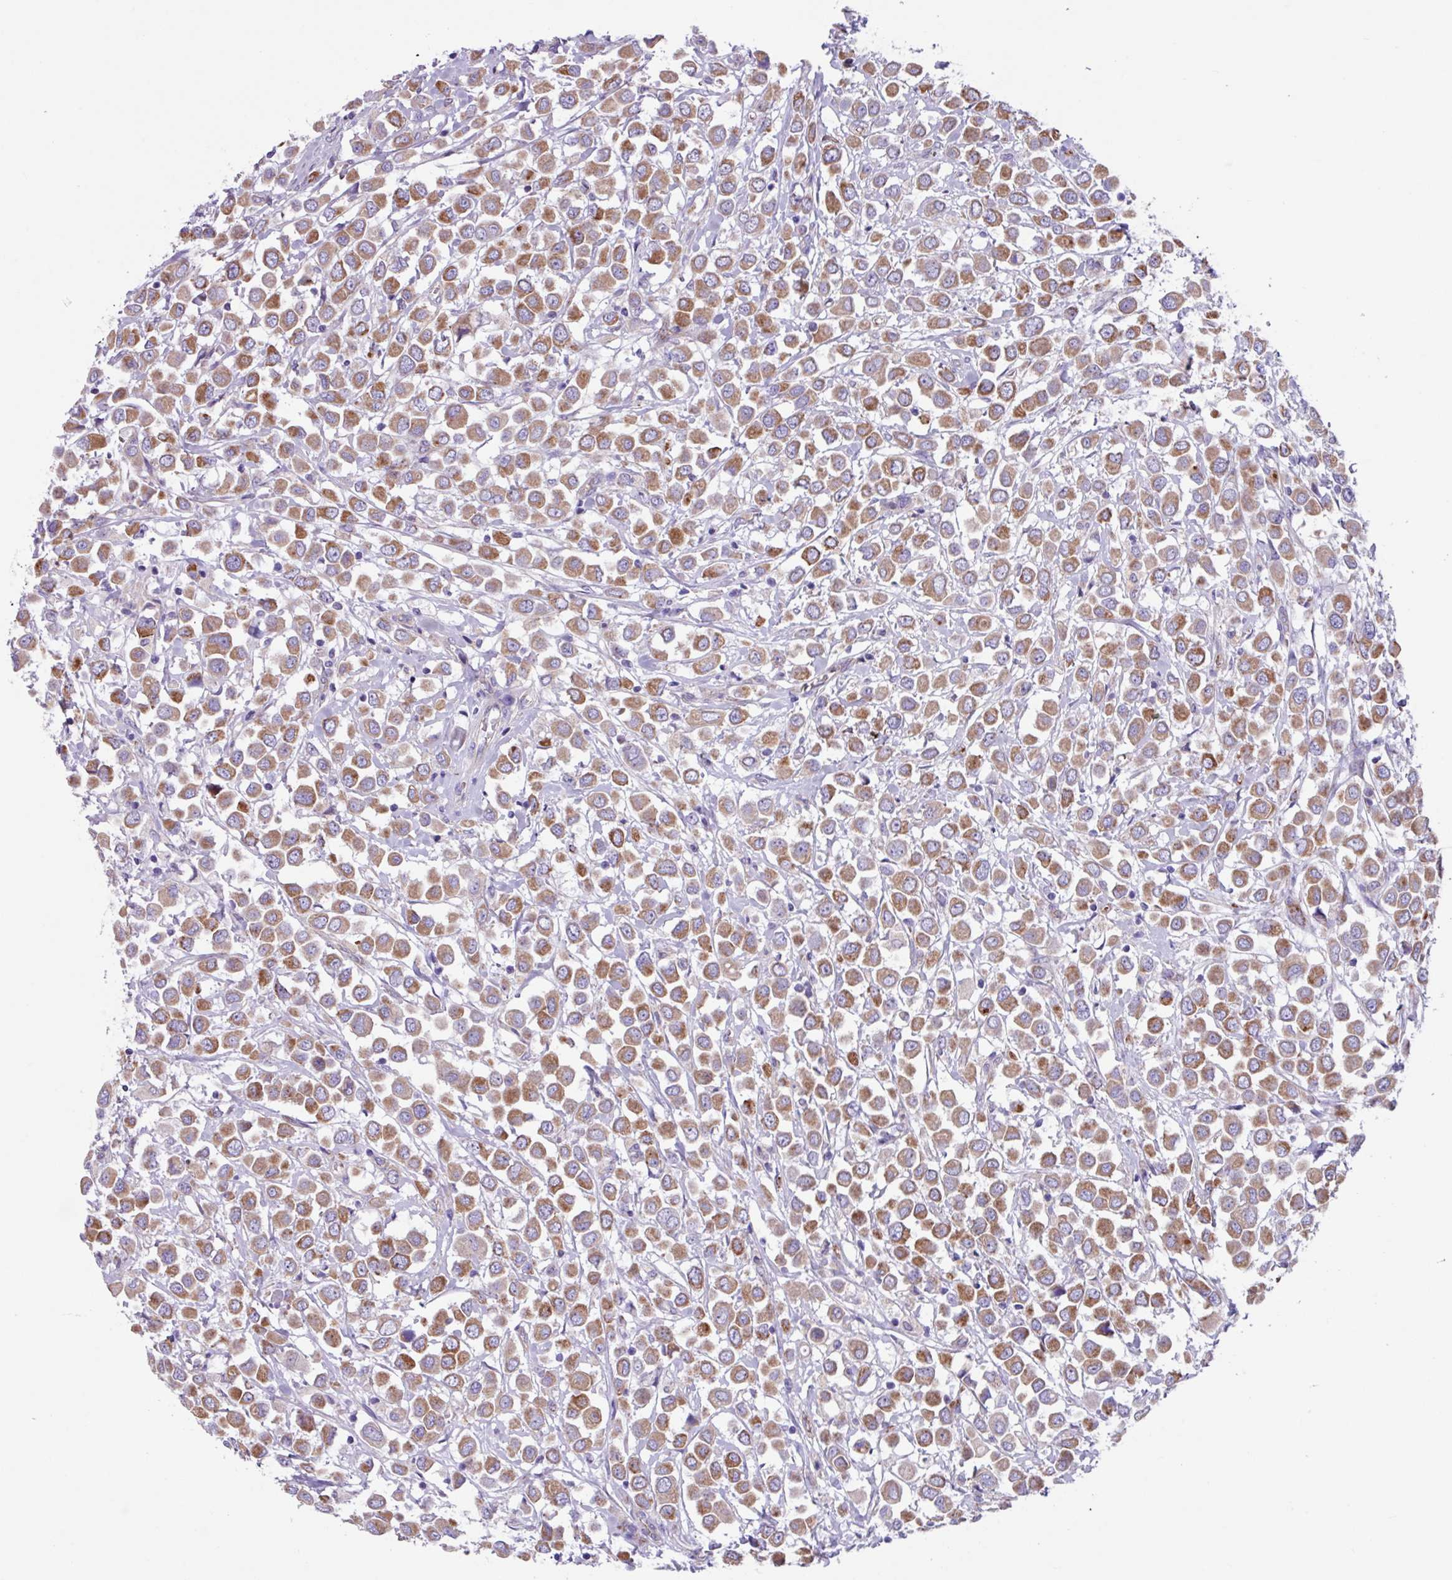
{"staining": {"intensity": "moderate", "quantity": ">75%", "location": "cytoplasmic/membranous"}, "tissue": "breast cancer", "cell_type": "Tumor cells", "image_type": "cancer", "snomed": [{"axis": "morphology", "description": "Duct carcinoma"}, {"axis": "topography", "description": "Breast"}], "caption": "Human breast intraductal carcinoma stained for a protein (brown) exhibits moderate cytoplasmic/membranous positive positivity in about >75% of tumor cells.", "gene": "OTULIN", "patient": {"sex": "female", "age": 61}}